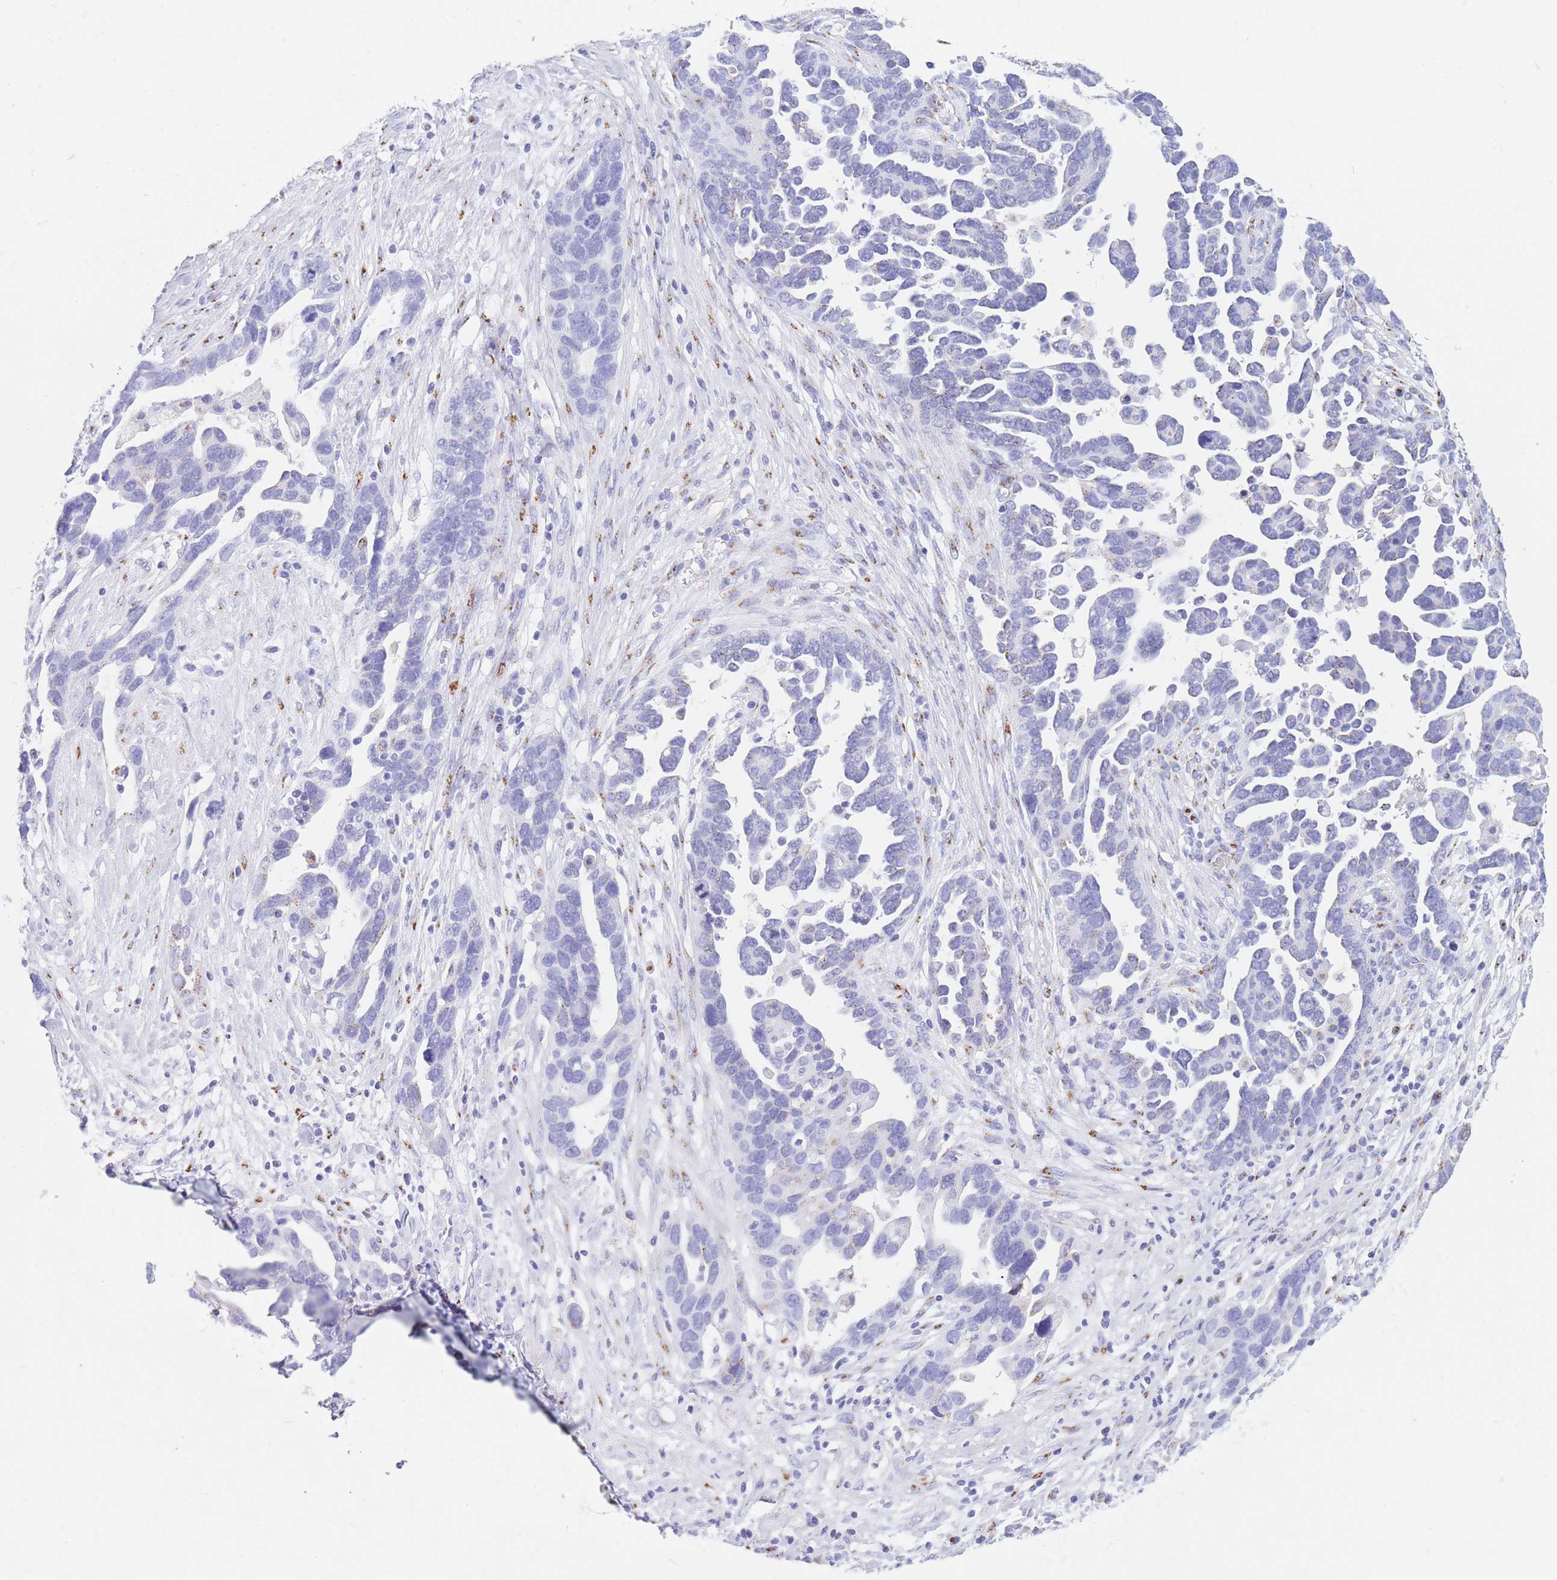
{"staining": {"intensity": "negative", "quantity": "none", "location": "none"}, "tissue": "ovarian cancer", "cell_type": "Tumor cells", "image_type": "cancer", "snomed": [{"axis": "morphology", "description": "Cystadenocarcinoma, serous, NOS"}, {"axis": "topography", "description": "Ovary"}], "caption": "Serous cystadenocarcinoma (ovarian) was stained to show a protein in brown. There is no significant expression in tumor cells. Nuclei are stained in blue.", "gene": "FAM3C", "patient": {"sex": "female", "age": 54}}